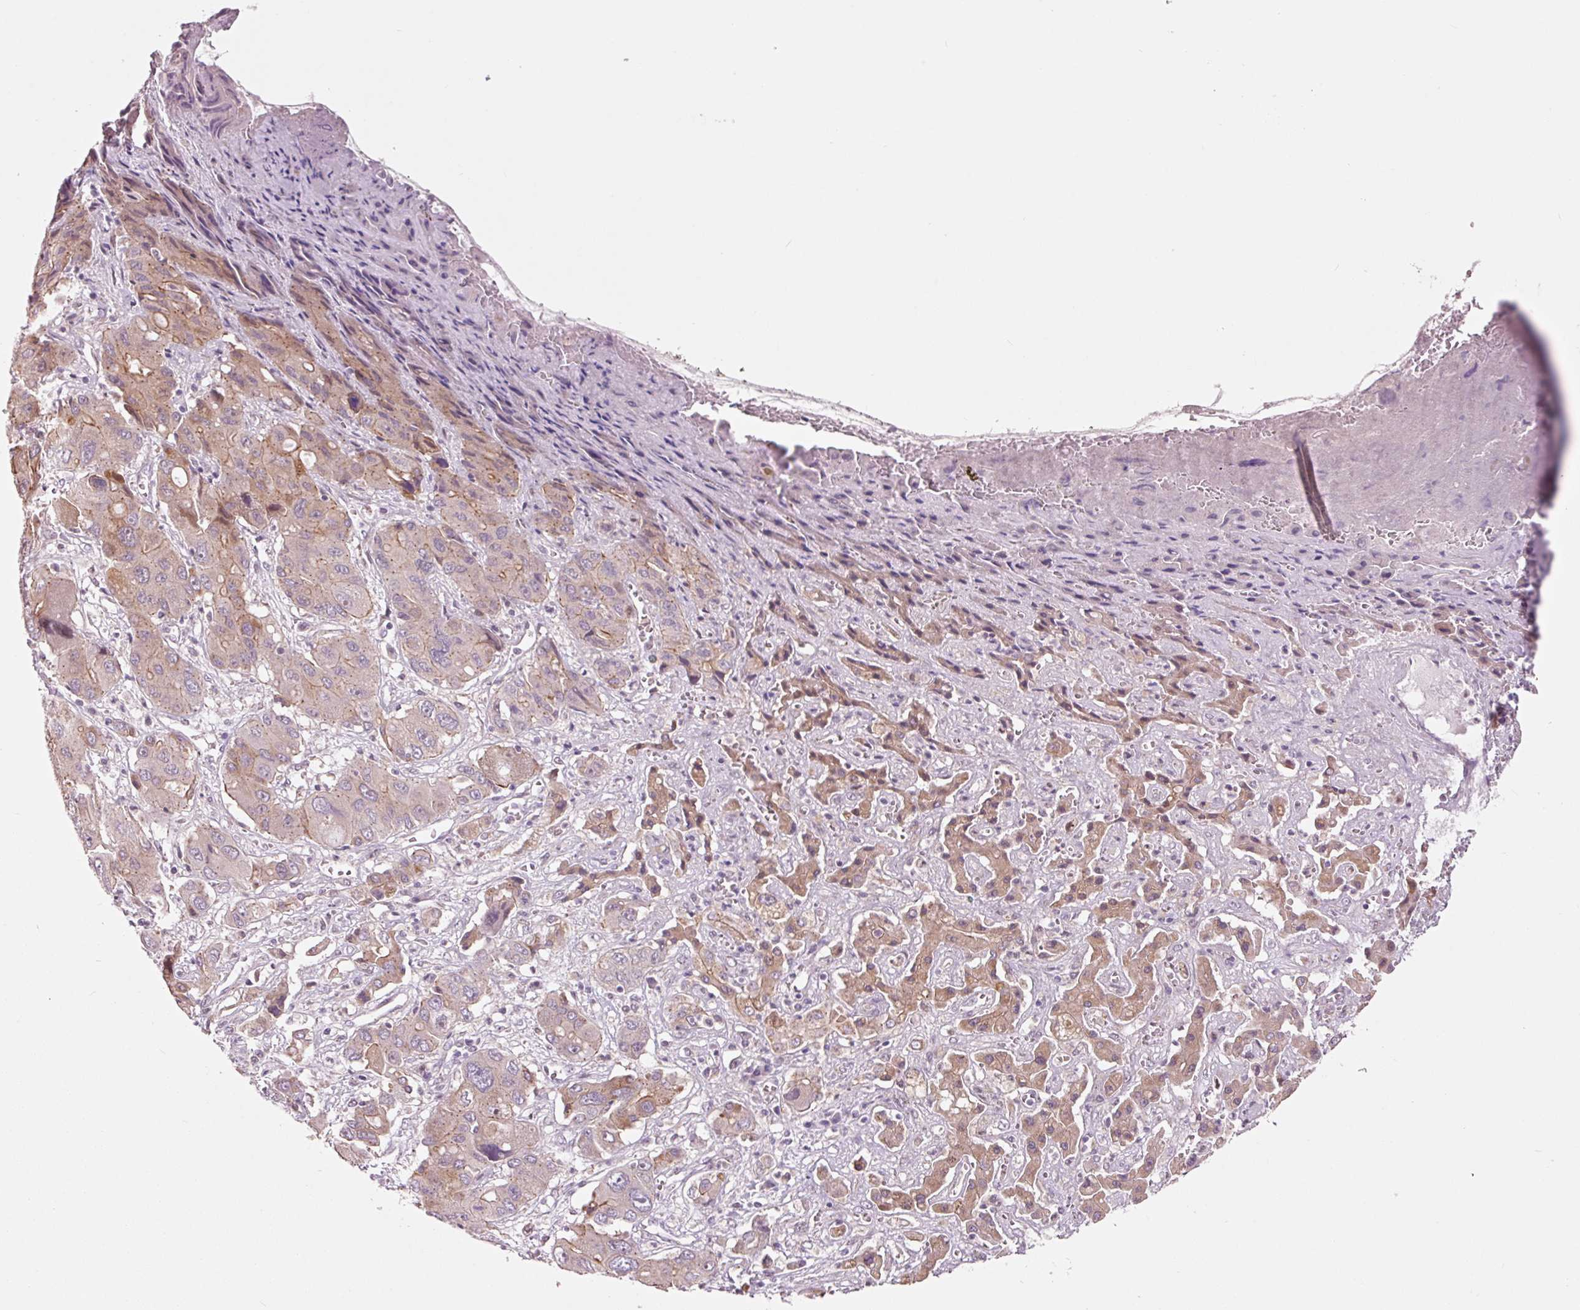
{"staining": {"intensity": "weak", "quantity": "<25%", "location": "cytoplasmic/membranous"}, "tissue": "liver cancer", "cell_type": "Tumor cells", "image_type": "cancer", "snomed": [{"axis": "morphology", "description": "Cholangiocarcinoma"}, {"axis": "topography", "description": "Liver"}], "caption": "Immunohistochemistry photomicrograph of cholangiocarcinoma (liver) stained for a protein (brown), which demonstrates no expression in tumor cells.", "gene": "DAPP1", "patient": {"sex": "male", "age": 67}}